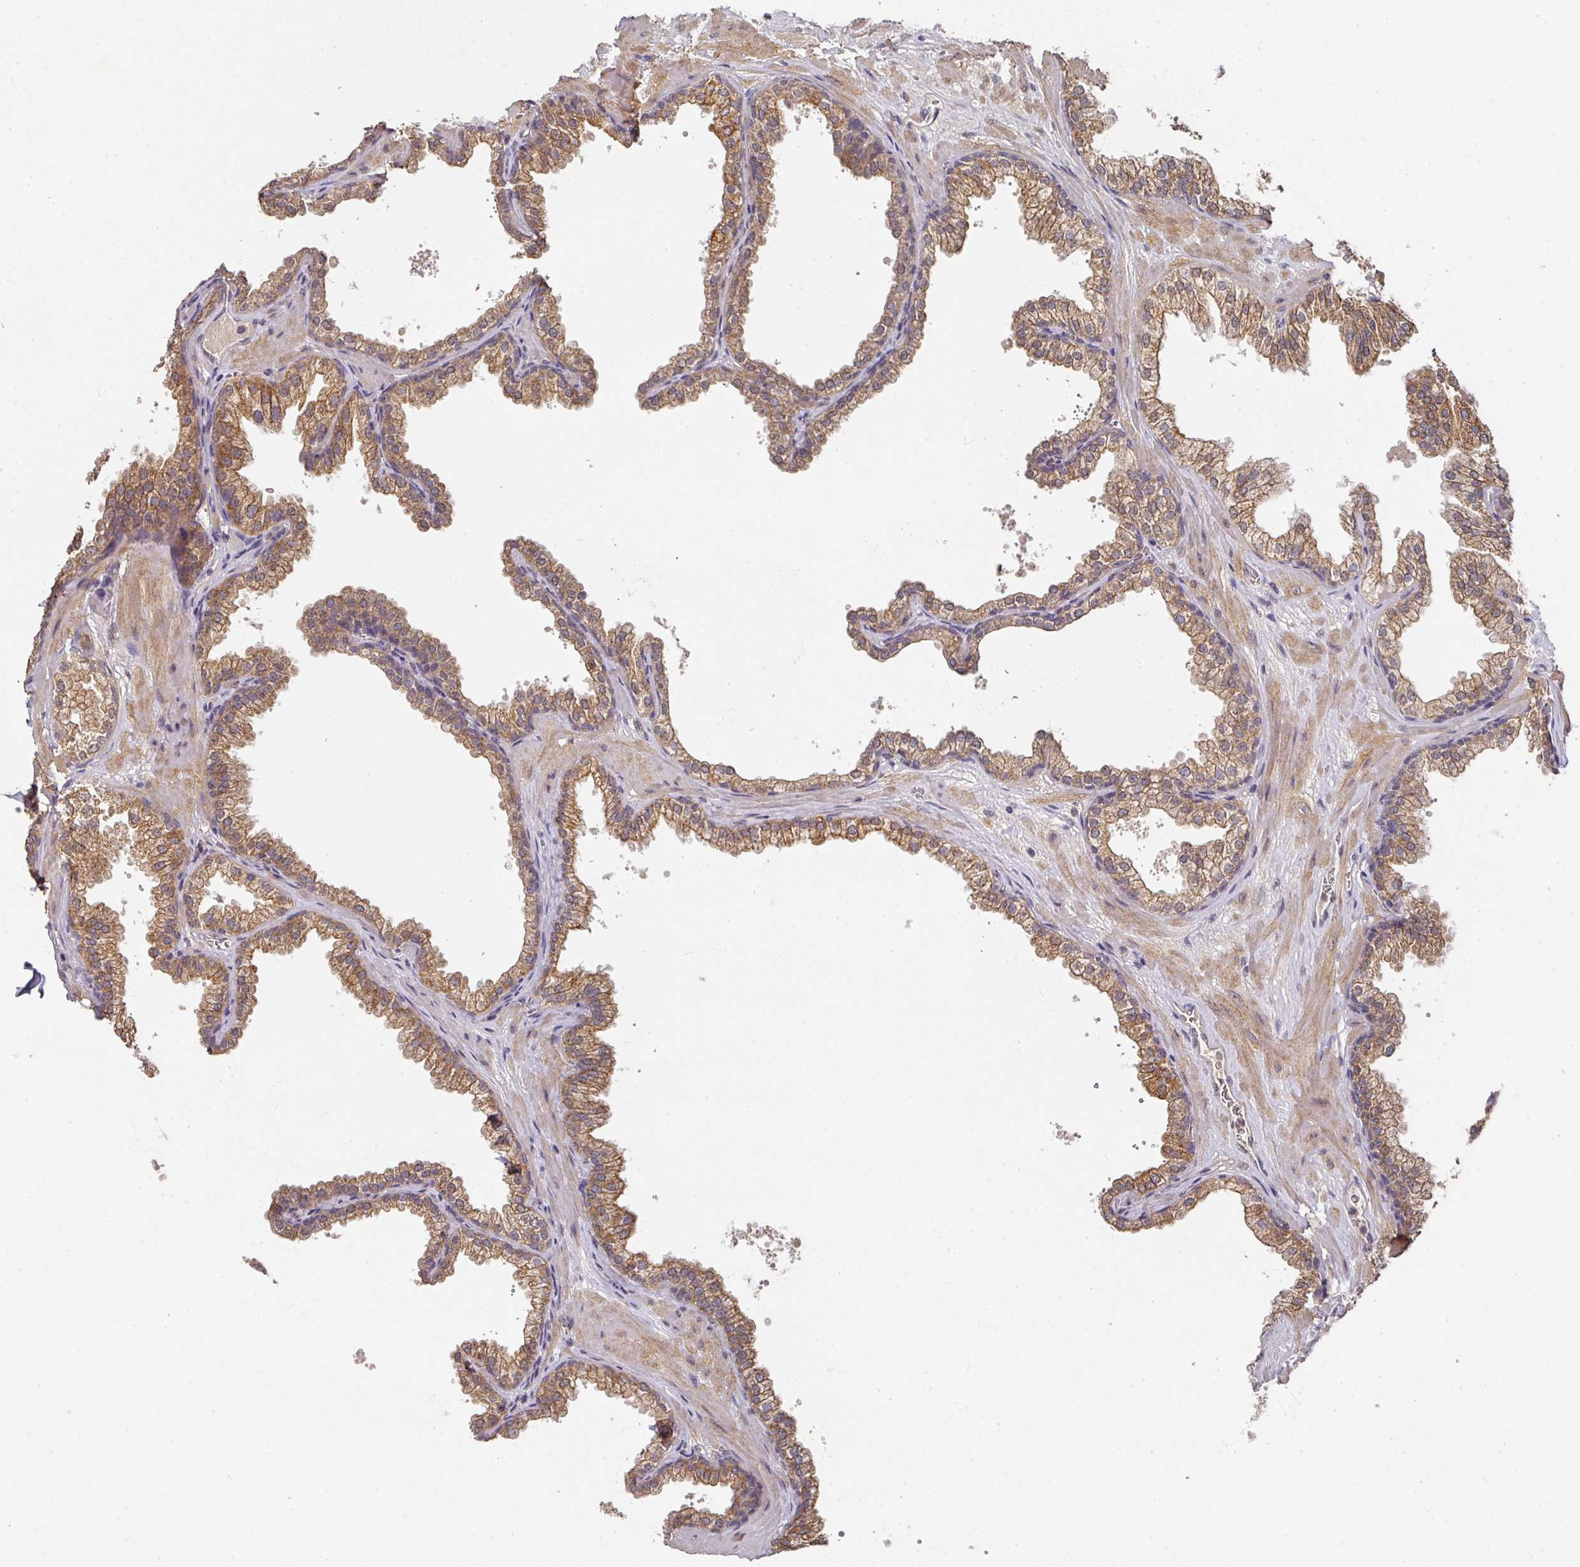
{"staining": {"intensity": "strong", "quantity": ">75%", "location": "cytoplasmic/membranous"}, "tissue": "prostate", "cell_type": "Glandular cells", "image_type": "normal", "snomed": [{"axis": "morphology", "description": "Normal tissue, NOS"}, {"axis": "topography", "description": "Prostate"}], "caption": "Protein analysis of benign prostate exhibits strong cytoplasmic/membranous expression in about >75% of glandular cells. The protein of interest is shown in brown color, while the nuclei are stained blue.", "gene": "EXTL3", "patient": {"sex": "male", "age": 37}}